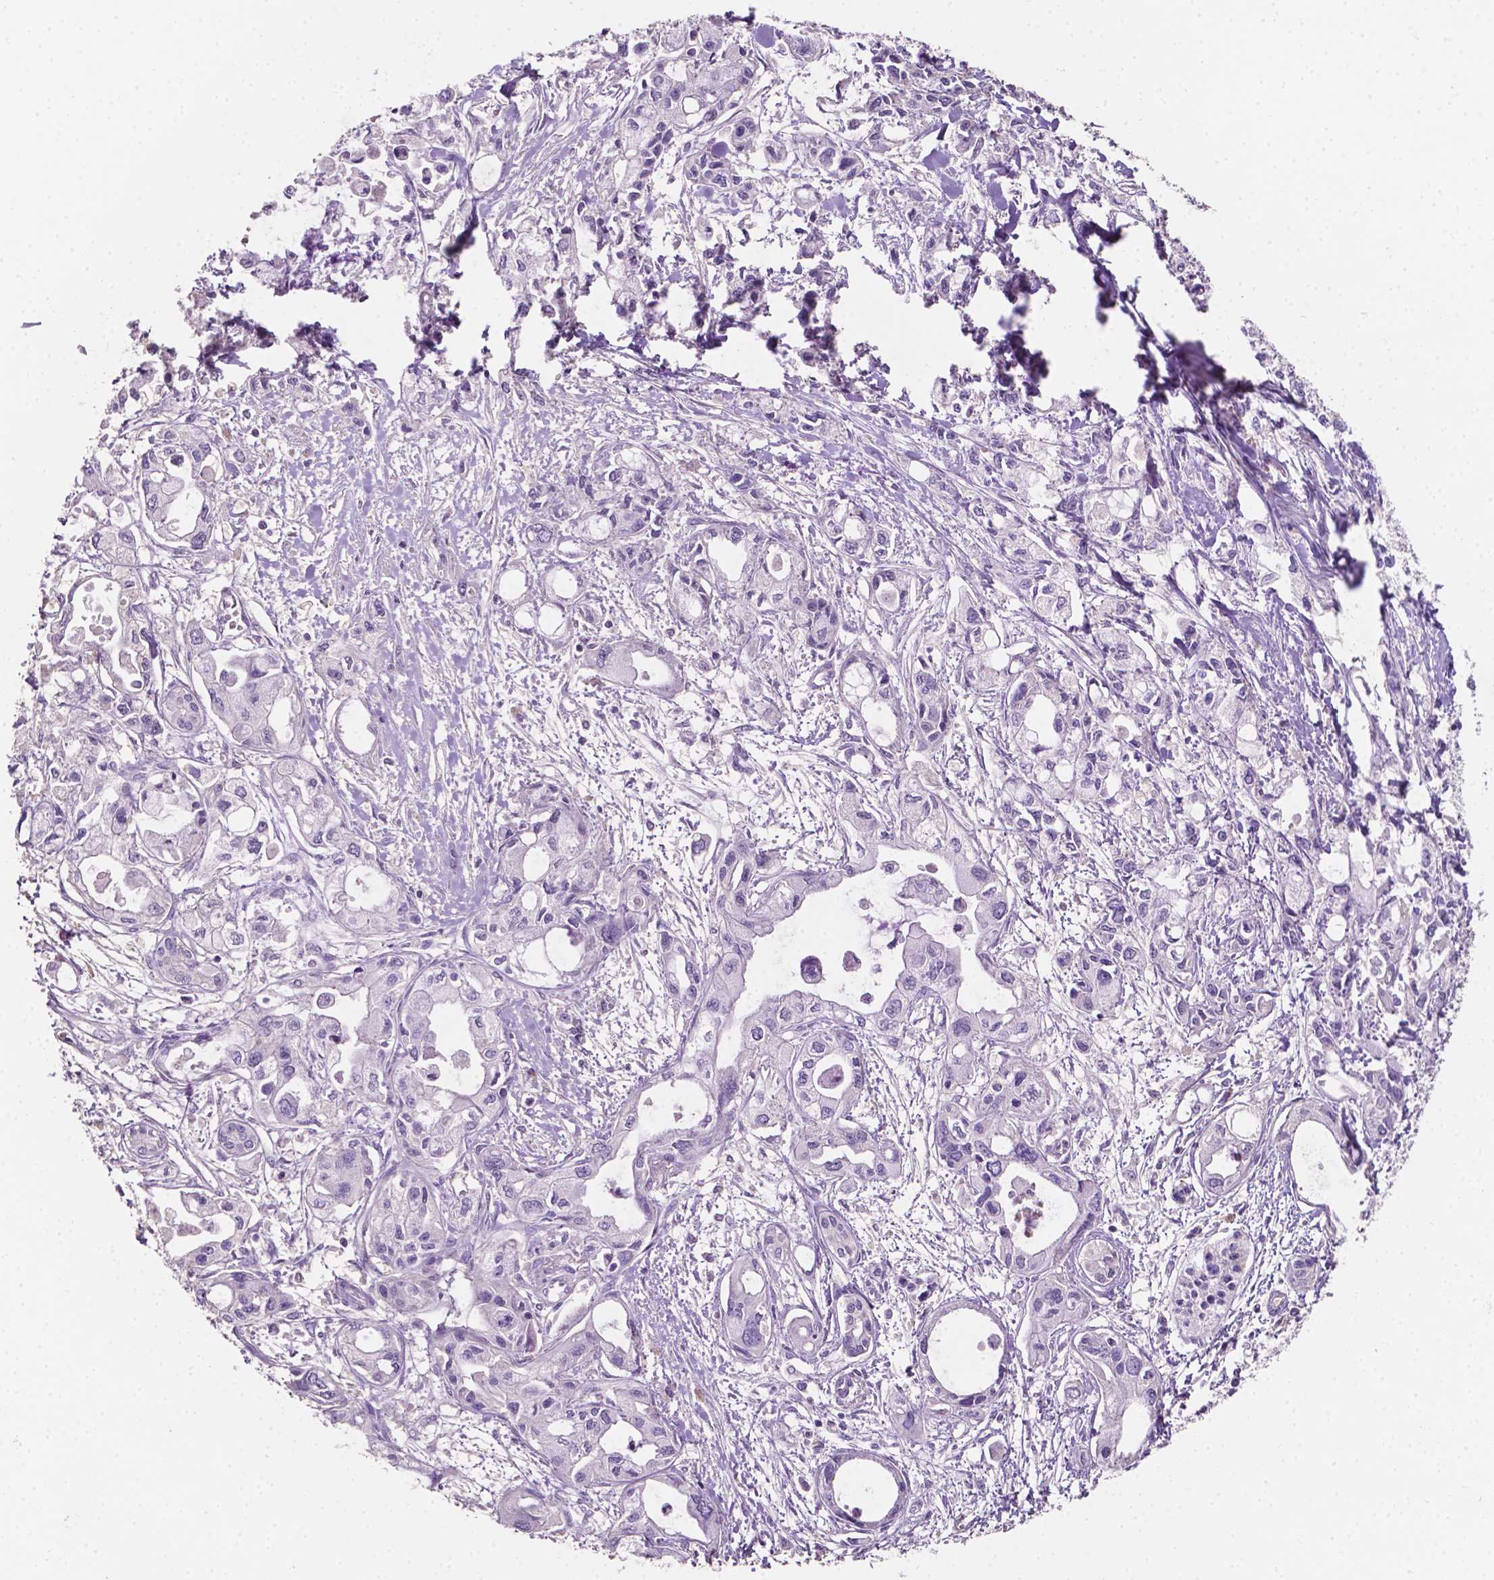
{"staining": {"intensity": "negative", "quantity": "none", "location": "none"}, "tissue": "pancreatic cancer", "cell_type": "Tumor cells", "image_type": "cancer", "snomed": [{"axis": "morphology", "description": "Adenocarcinoma, NOS"}, {"axis": "topography", "description": "Pancreas"}], "caption": "Immunohistochemical staining of adenocarcinoma (pancreatic) exhibits no significant positivity in tumor cells.", "gene": "EGFR", "patient": {"sex": "female", "age": 61}}